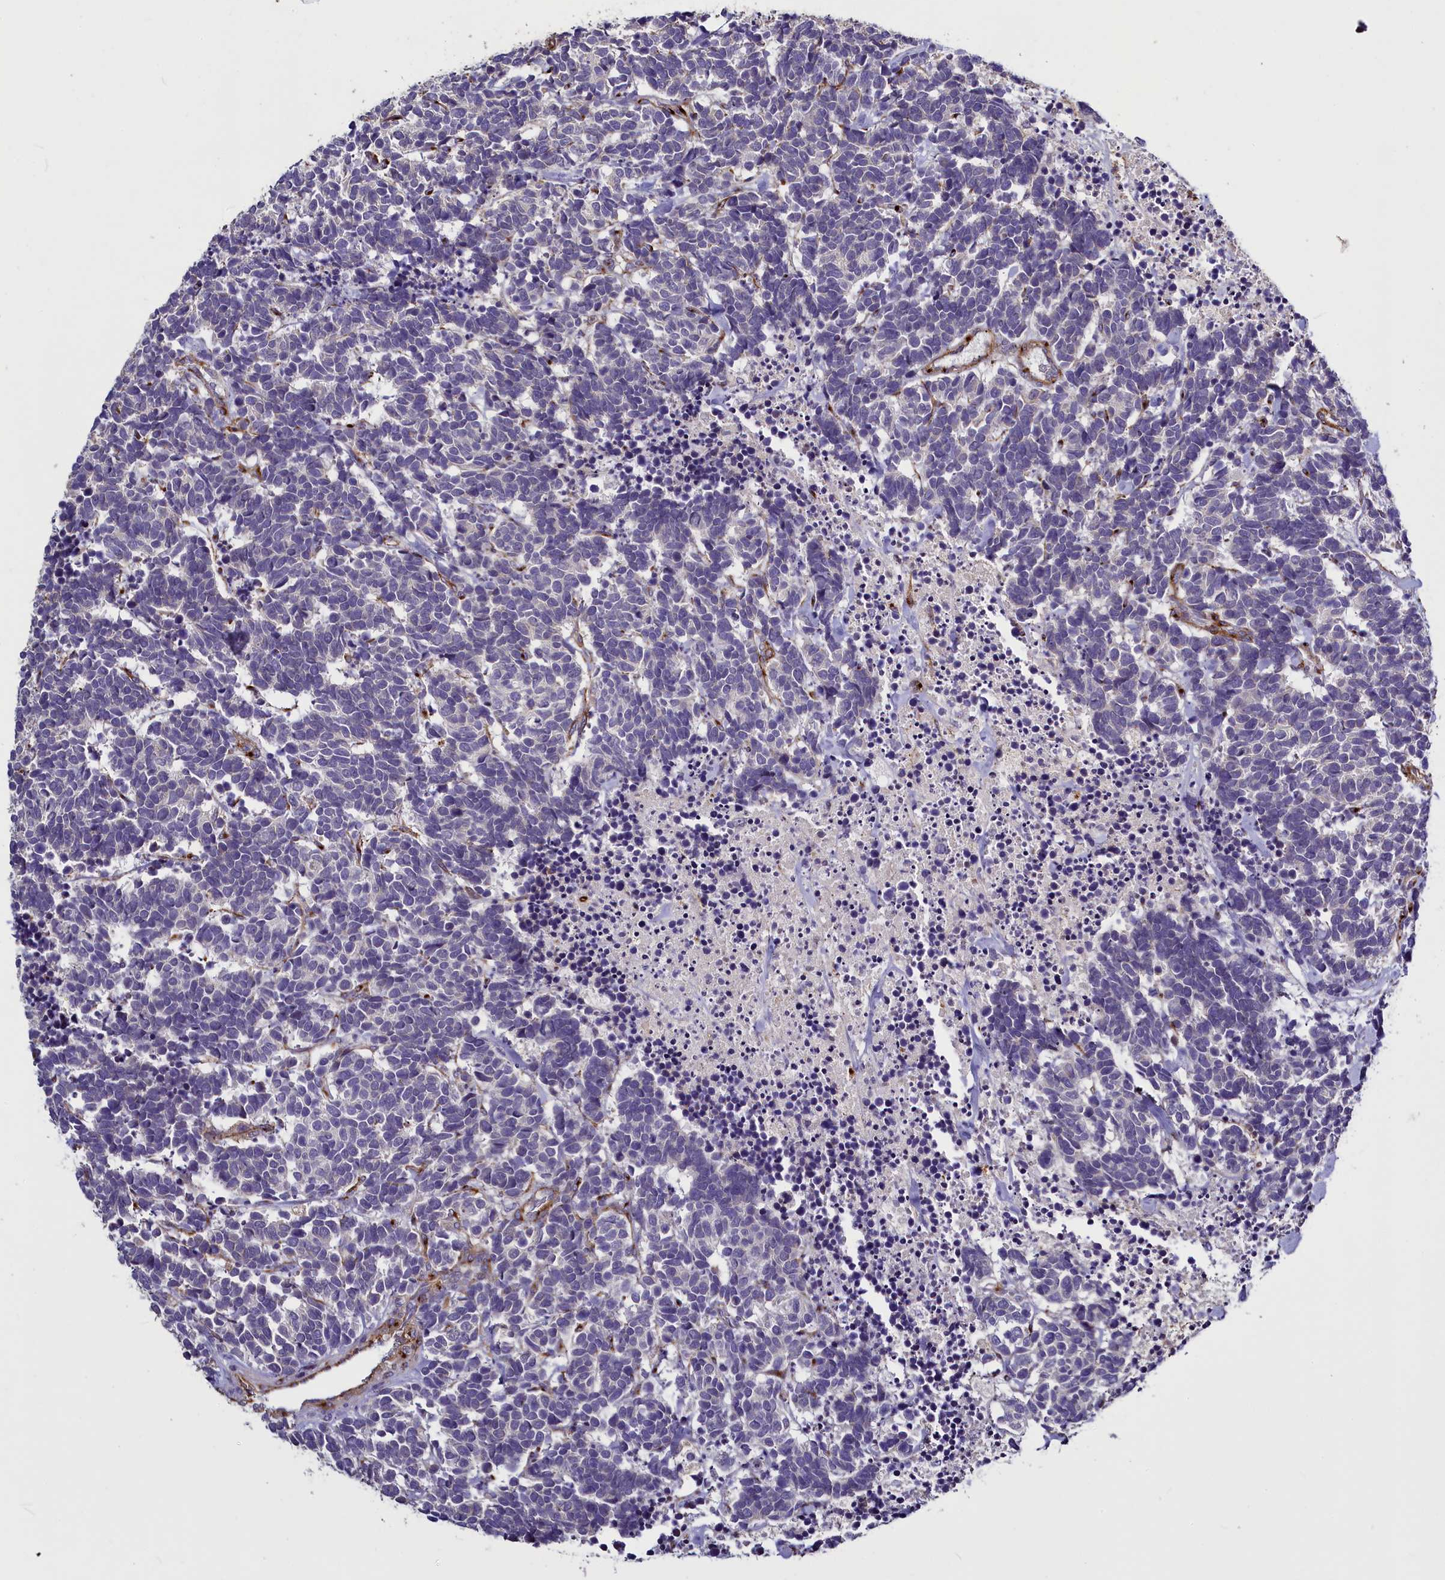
{"staining": {"intensity": "negative", "quantity": "none", "location": "none"}, "tissue": "carcinoid", "cell_type": "Tumor cells", "image_type": "cancer", "snomed": [{"axis": "morphology", "description": "Carcinoma, NOS"}, {"axis": "morphology", "description": "Carcinoid, malignant, NOS"}, {"axis": "topography", "description": "Urinary bladder"}], "caption": "Tumor cells show no significant expression in carcinoma.", "gene": "MRC2", "patient": {"sex": "male", "age": 57}}